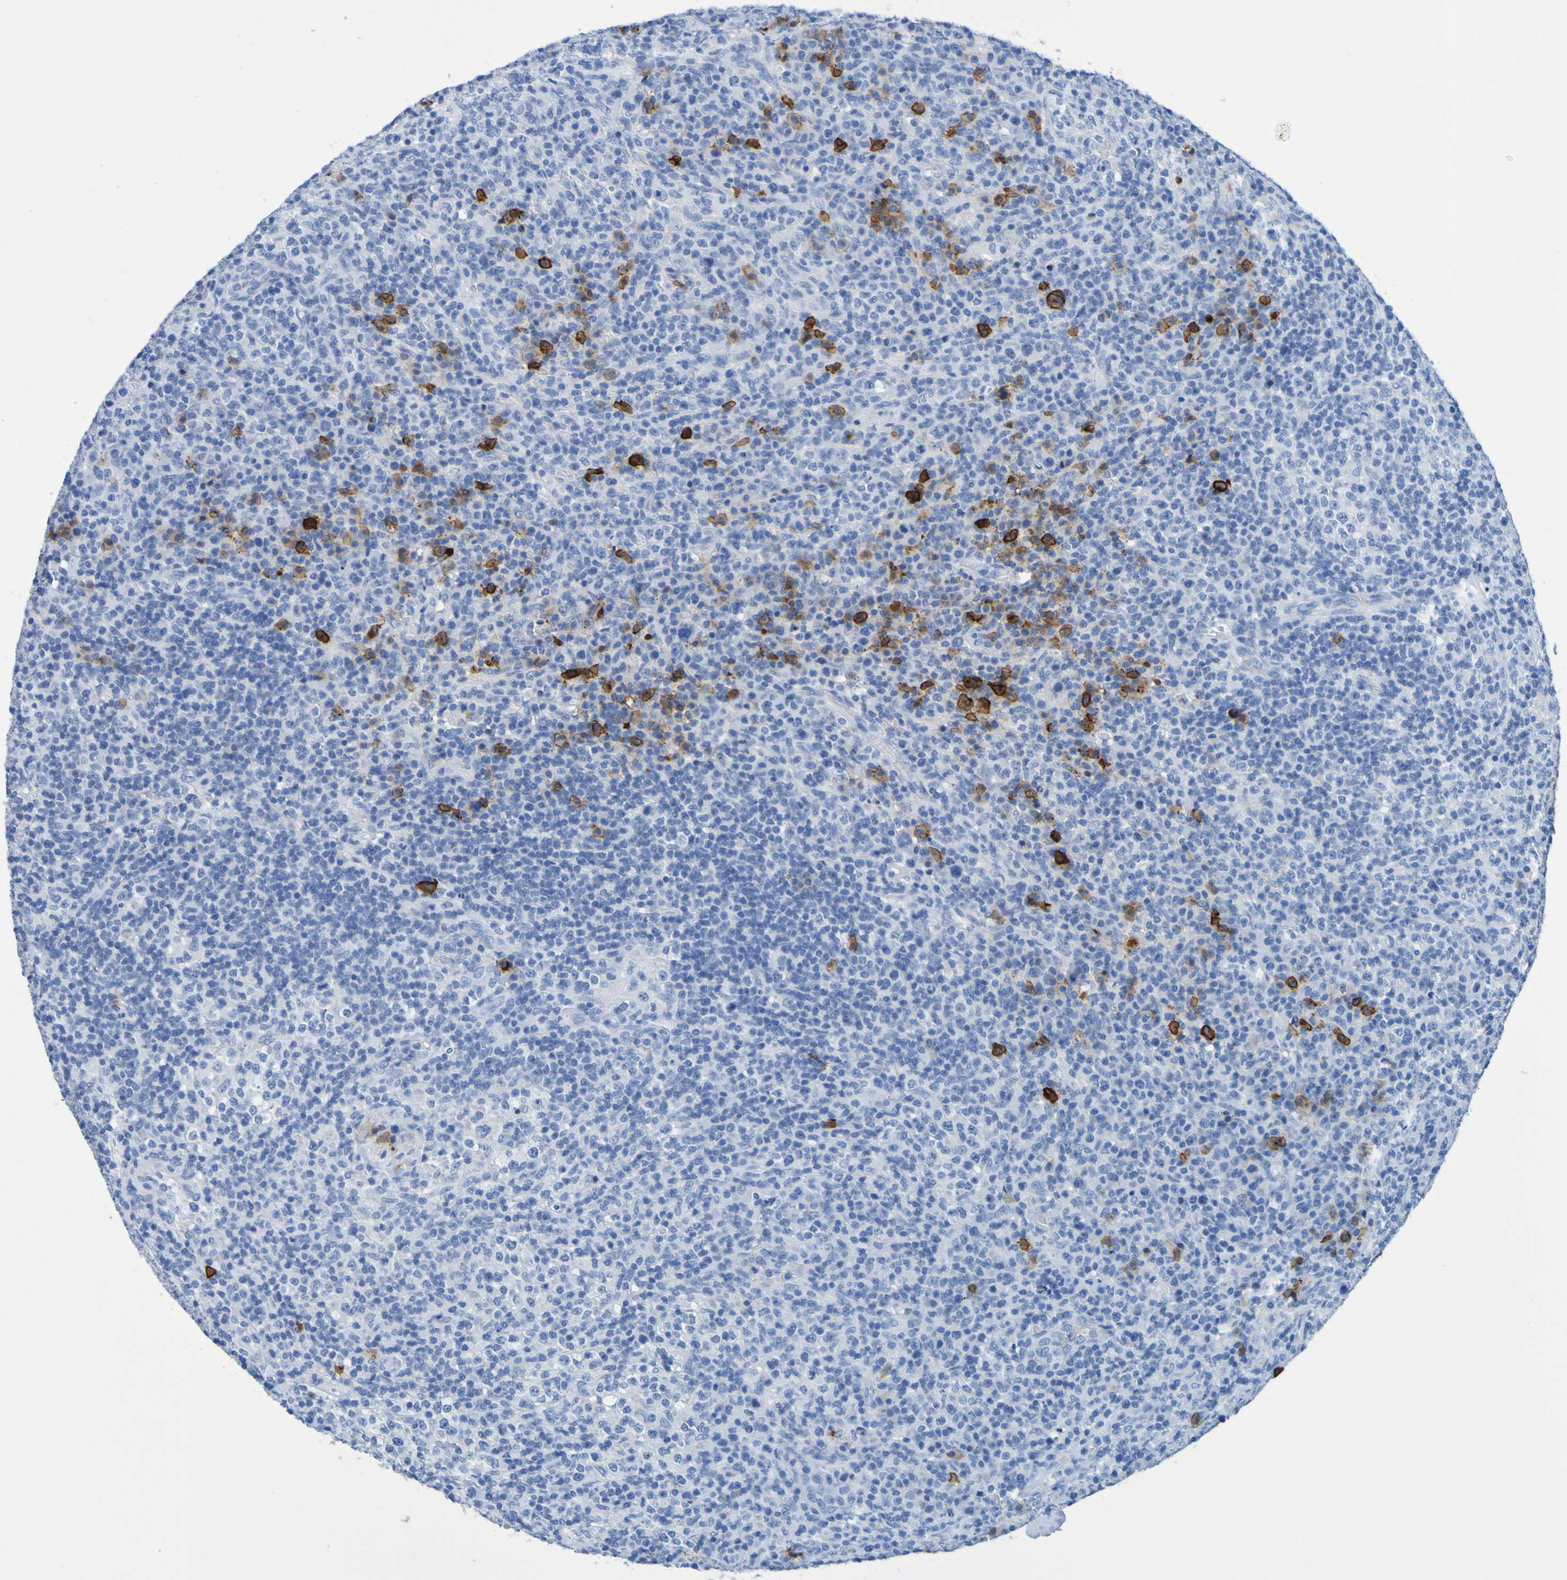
{"staining": {"intensity": "negative", "quantity": "none", "location": "none"}, "tissue": "lymphoma", "cell_type": "Tumor cells", "image_type": "cancer", "snomed": [{"axis": "morphology", "description": "Malignant lymphoma, non-Hodgkin's type, High grade"}, {"axis": "topography", "description": "Lymph node"}], "caption": "This is a micrograph of immunohistochemistry (IHC) staining of malignant lymphoma, non-Hodgkin's type (high-grade), which shows no staining in tumor cells.", "gene": "DPEP1", "patient": {"sex": "female", "age": 76}}